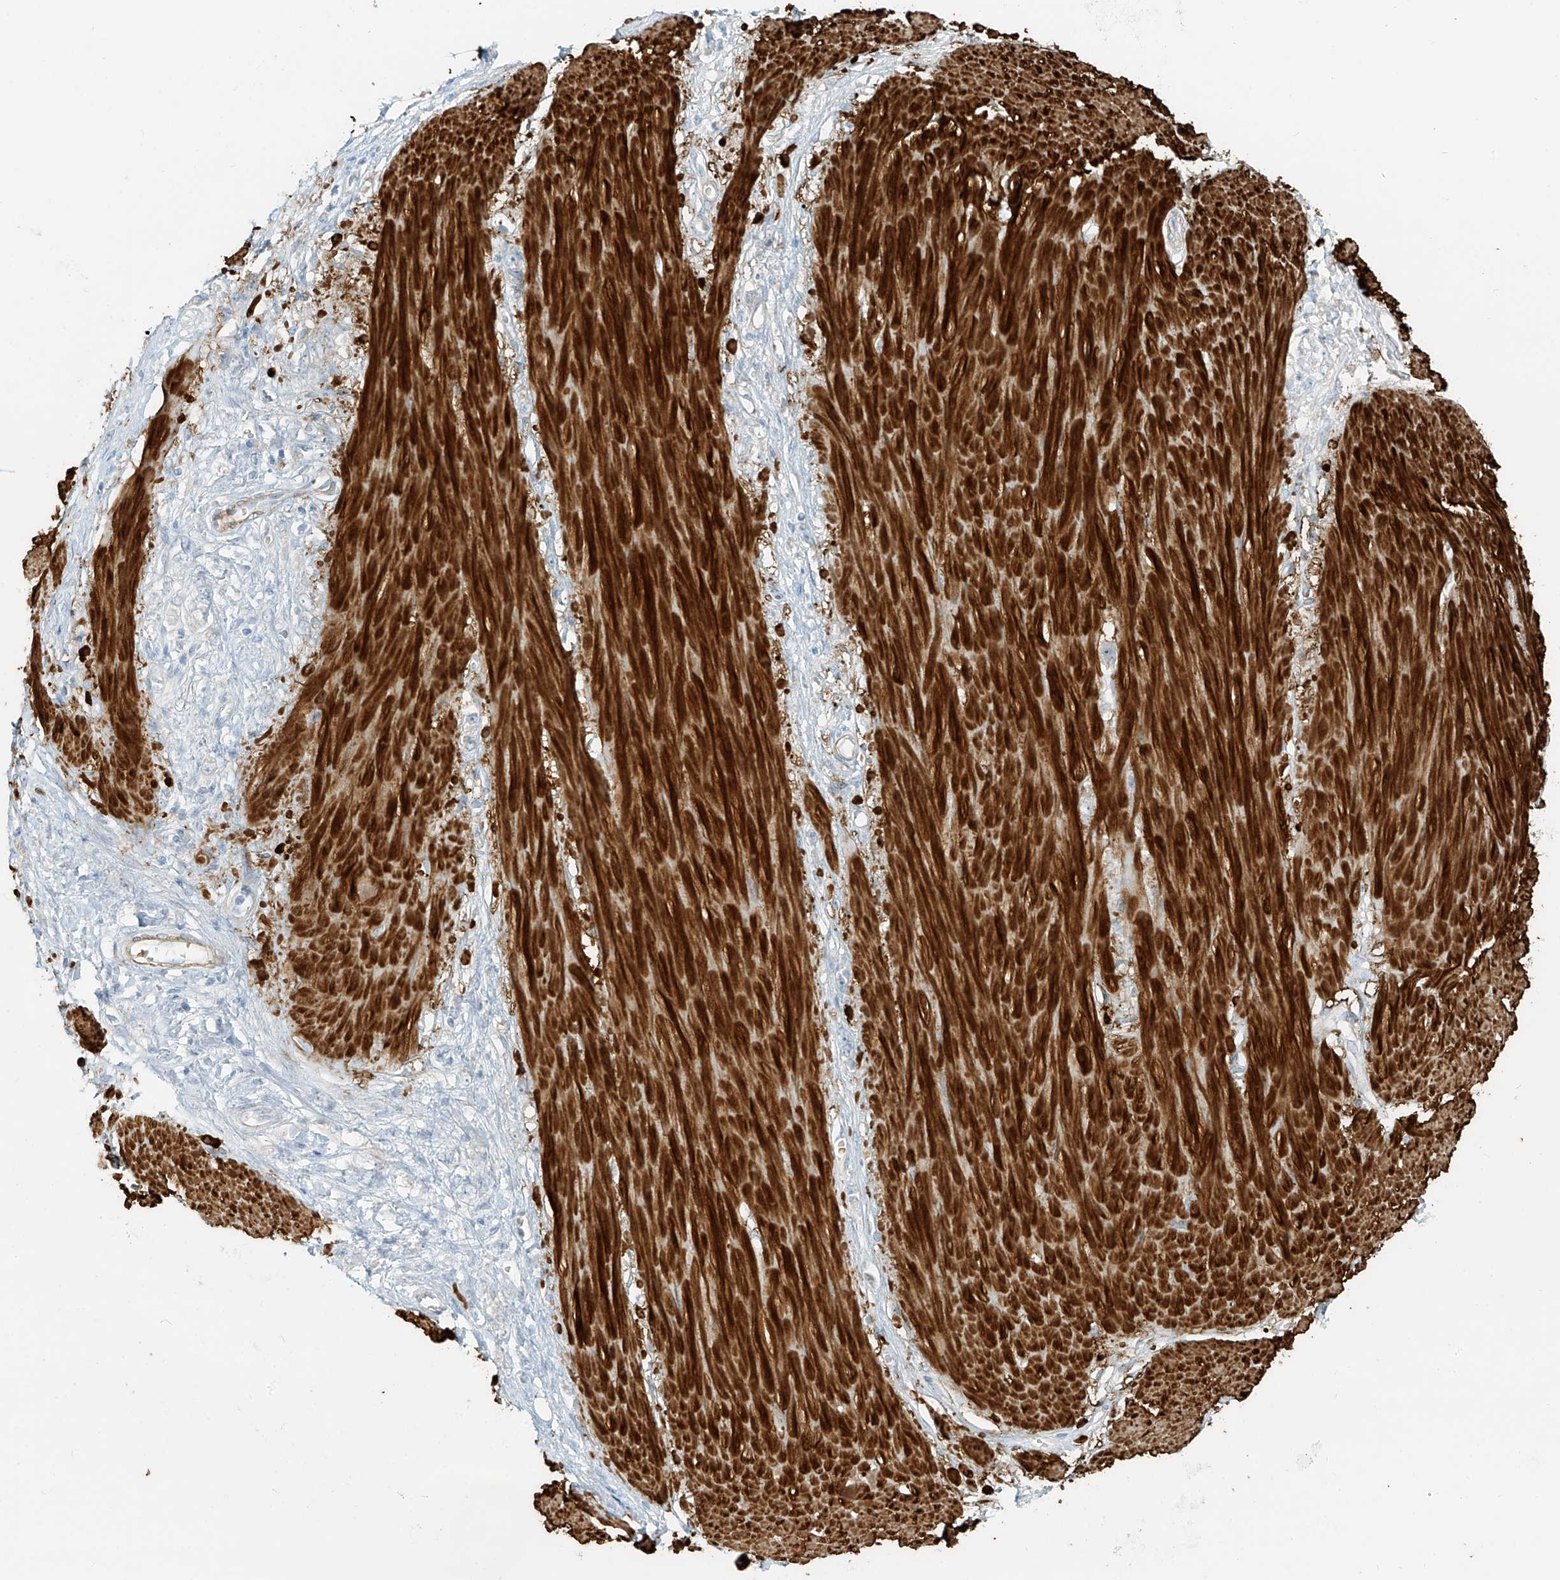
{"staining": {"intensity": "negative", "quantity": "none", "location": "none"}, "tissue": "stomach cancer", "cell_type": "Tumor cells", "image_type": "cancer", "snomed": [{"axis": "morphology", "description": "Adenocarcinoma, NOS"}, {"axis": "topography", "description": "Stomach"}], "caption": "The micrograph shows no significant positivity in tumor cells of stomach cancer (adenocarcinoma). (IHC, brightfield microscopy, high magnification).", "gene": "SMCP", "patient": {"sex": "female", "age": 76}}